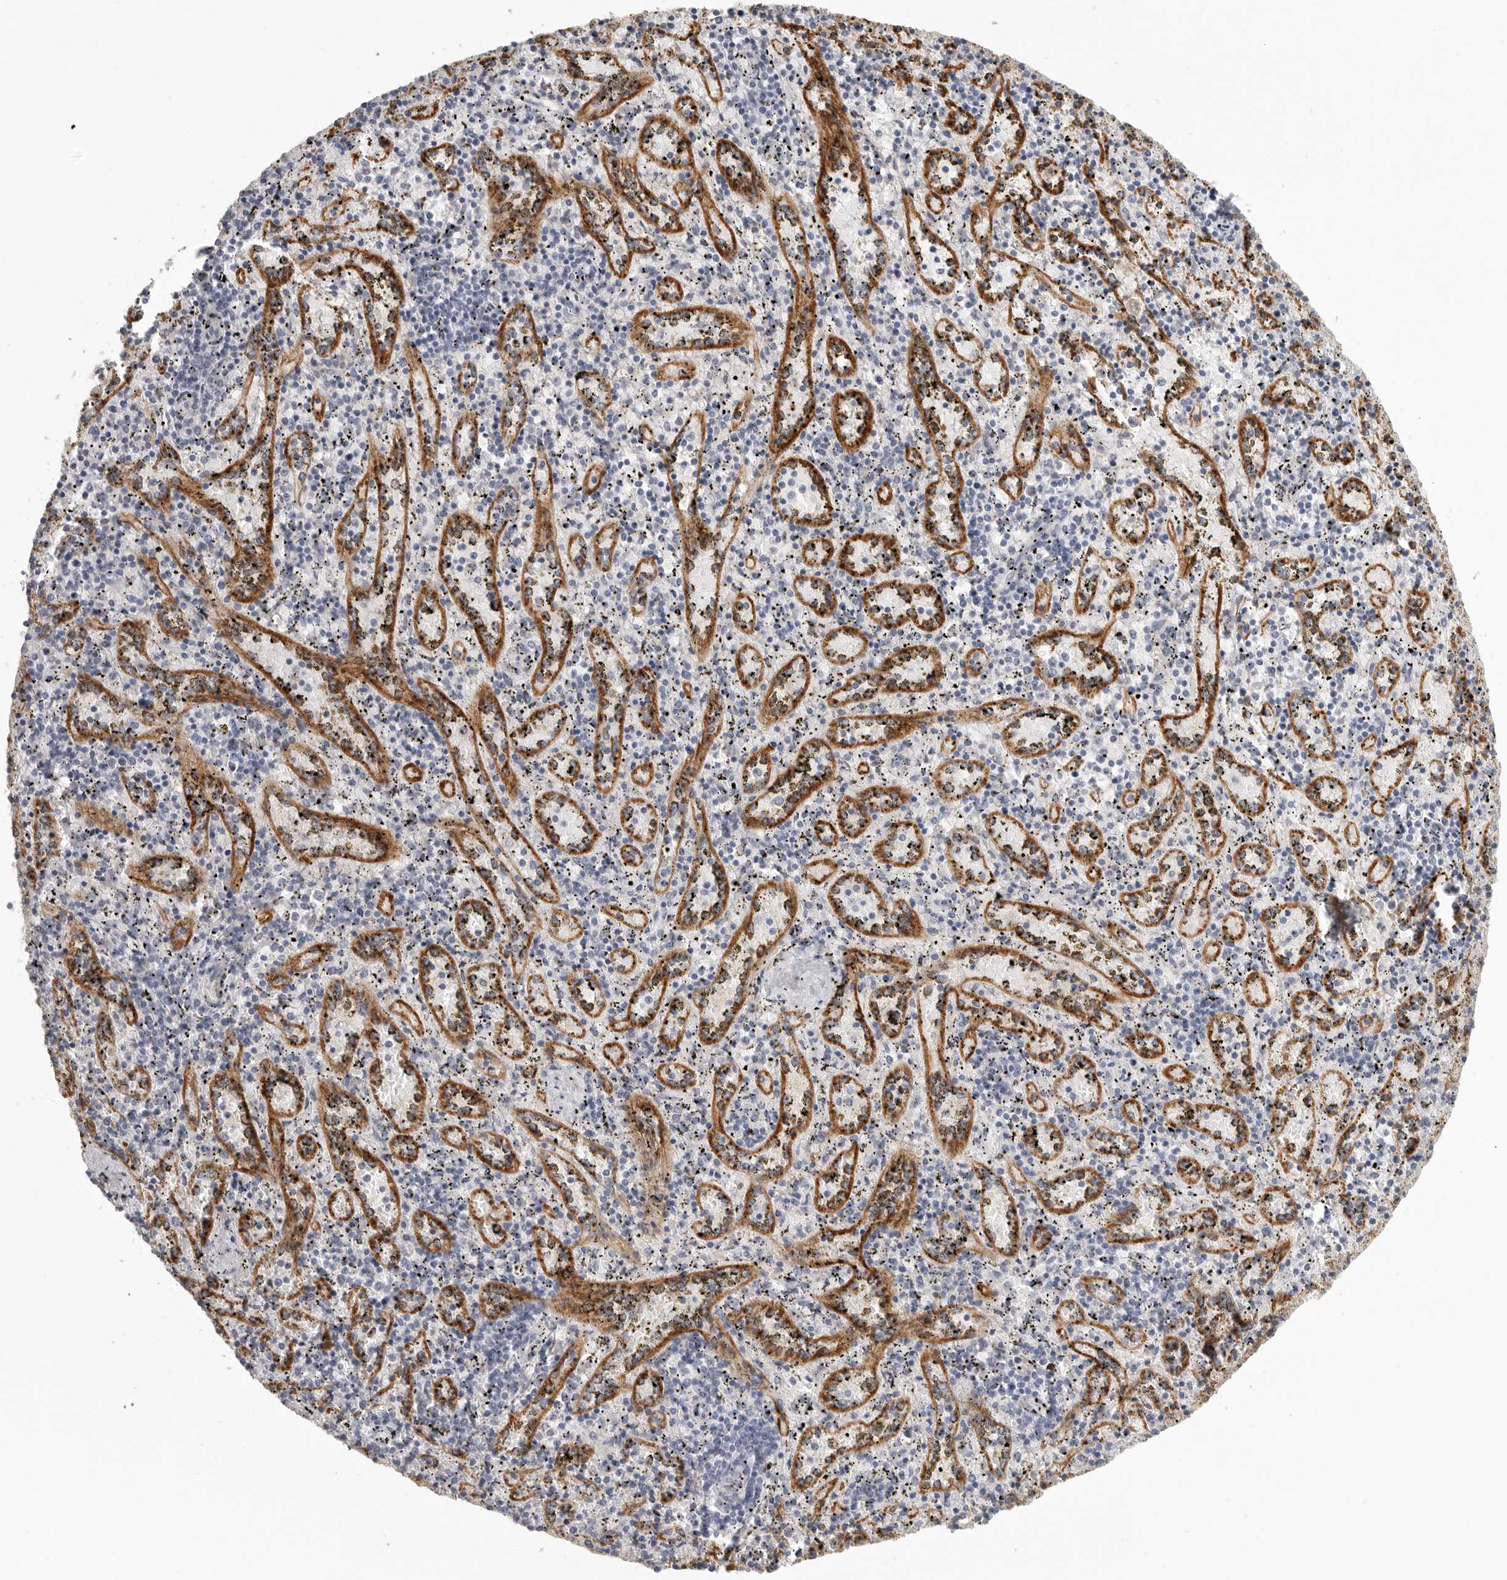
{"staining": {"intensity": "negative", "quantity": "none", "location": "none"}, "tissue": "spleen", "cell_type": "Cells in red pulp", "image_type": "normal", "snomed": [{"axis": "morphology", "description": "Normal tissue, NOS"}, {"axis": "topography", "description": "Spleen"}], "caption": "Immunohistochemistry (IHC) image of unremarkable spleen stained for a protein (brown), which displays no positivity in cells in red pulp.", "gene": "STAB2", "patient": {"sex": "male", "age": 11}}